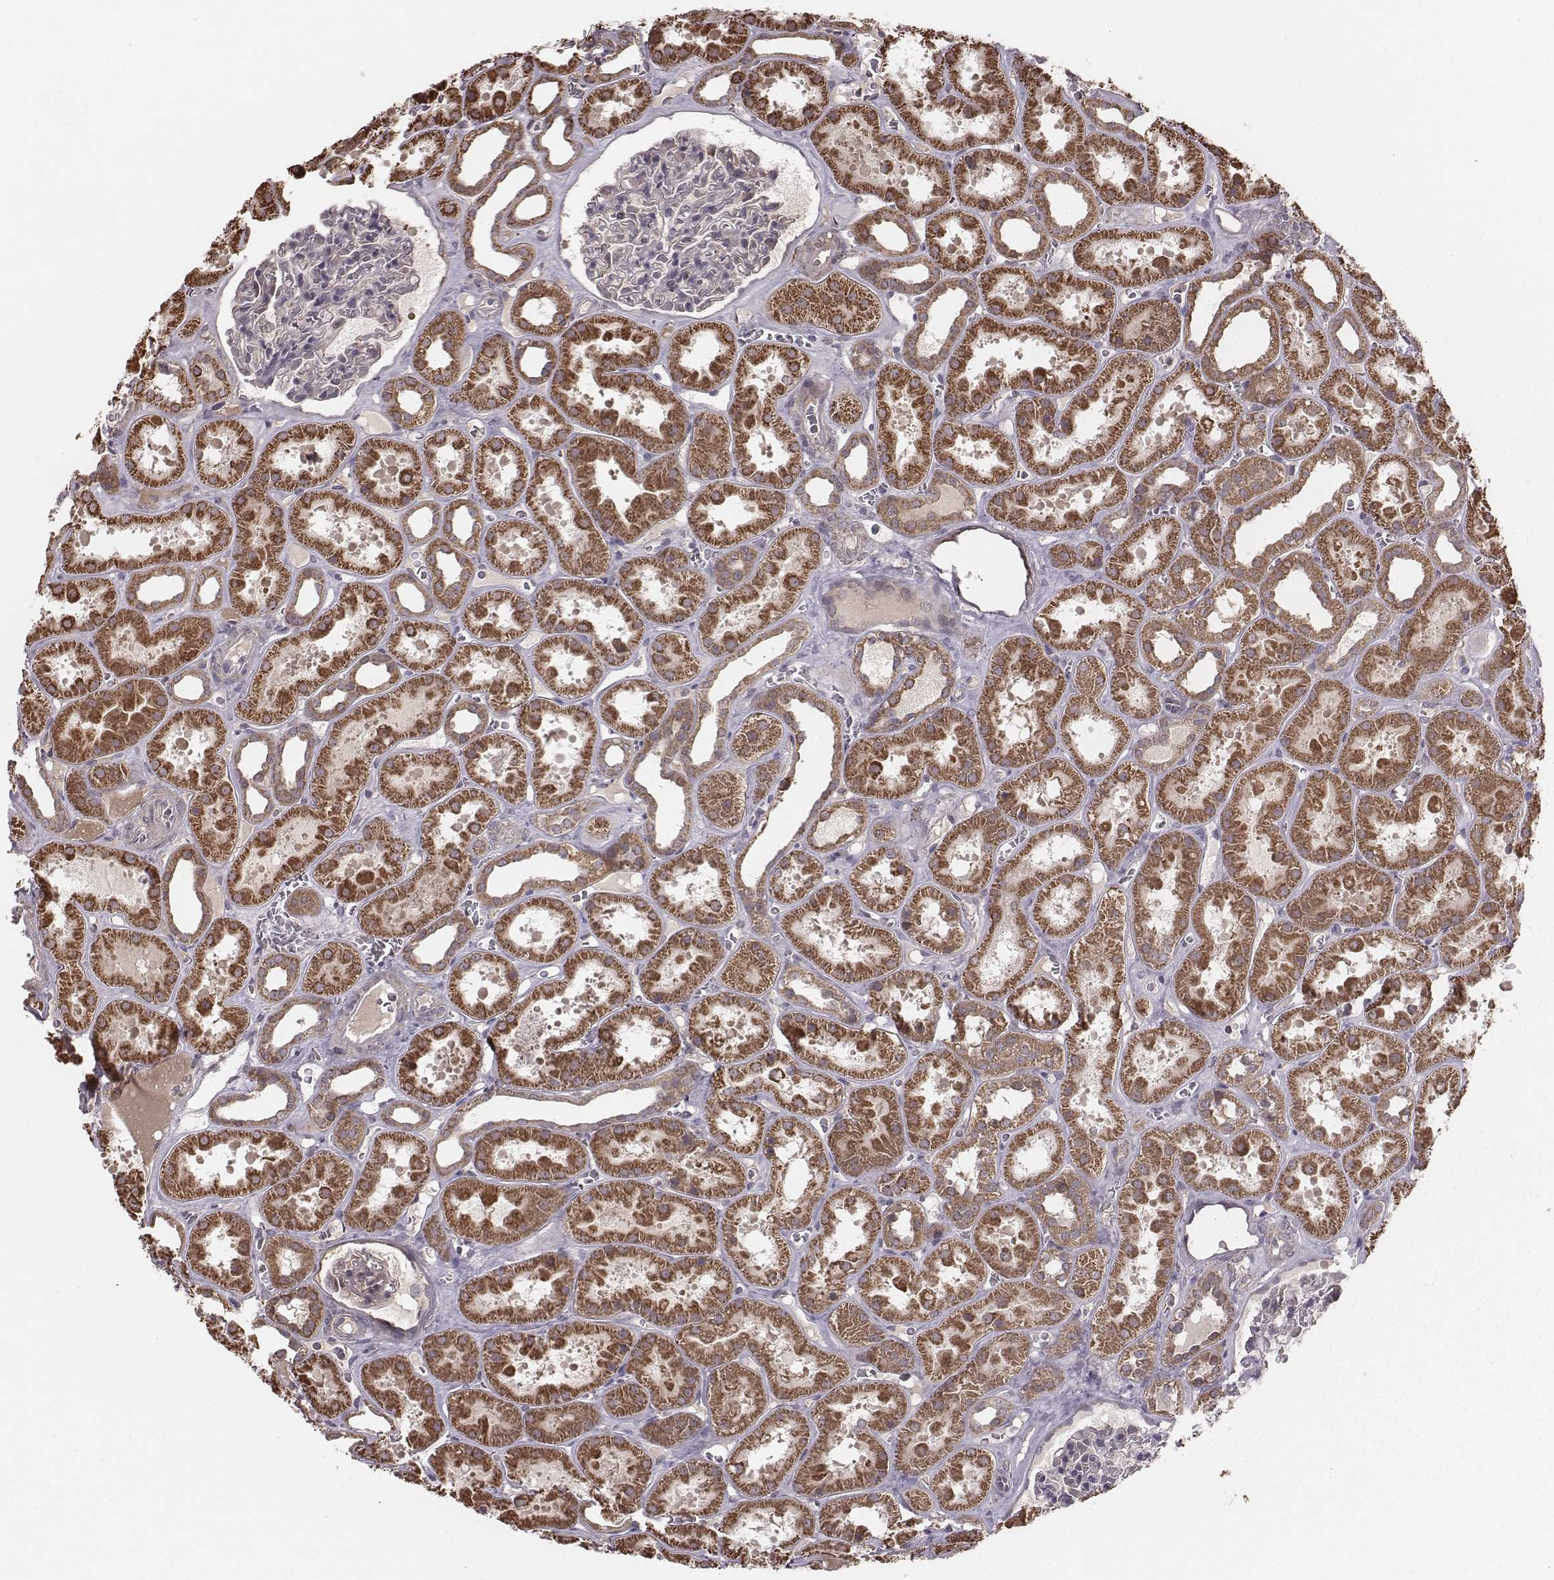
{"staining": {"intensity": "negative", "quantity": "none", "location": "none"}, "tissue": "kidney", "cell_type": "Cells in glomeruli", "image_type": "normal", "snomed": [{"axis": "morphology", "description": "Normal tissue, NOS"}, {"axis": "topography", "description": "Kidney"}], "caption": "This is an immunohistochemistry (IHC) photomicrograph of normal kidney. There is no positivity in cells in glomeruli.", "gene": "PDCD2L", "patient": {"sex": "female", "age": 41}}